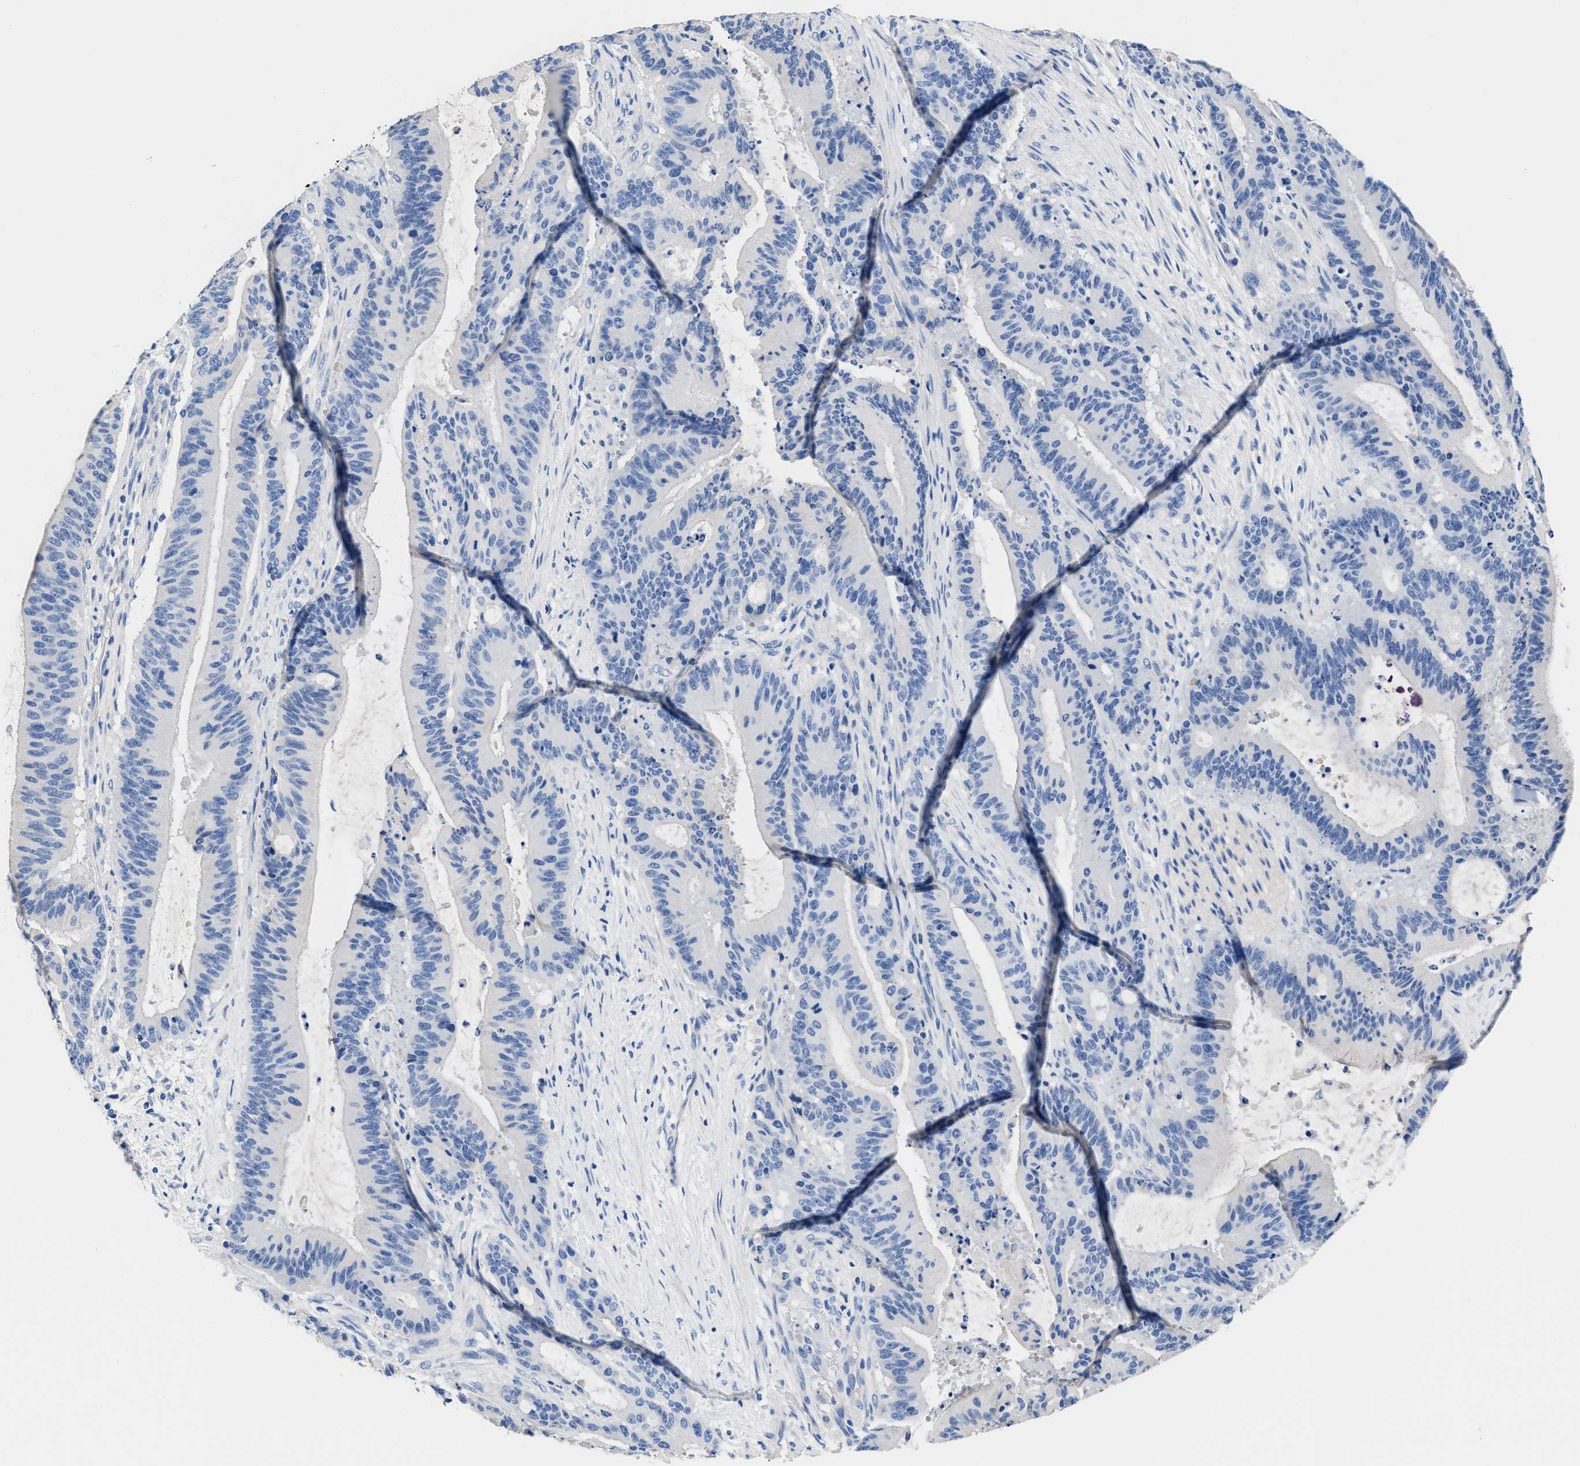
{"staining": {"intensity": "negative", "quantity": "none", "location": "none"}, "tissue": "liver cancer", "cell_type": "Tumor cells", "image_type": "cancer", "snomed": [{"axis": "morphology", "description": "Normal tissue, NOS"}, {"axis": "morphology", "description": "Cholangiocarcinoma"}, {"axis": "topography", "description": "Liver"}, {"axis": "topography", "description": "Peripheral nerve tissue"}], "caption": "This is a image of immunohistochemistry staining of cholangiocarcinoma (liver), which shows no positivity in tumor cells. (DAB (3,3'-diaminobenzidine) immunohistochemistry (IHC) with hematoxylin counter stain).", "gene": "SLFN13", "patient": {"sex": "female", "age": 73}}